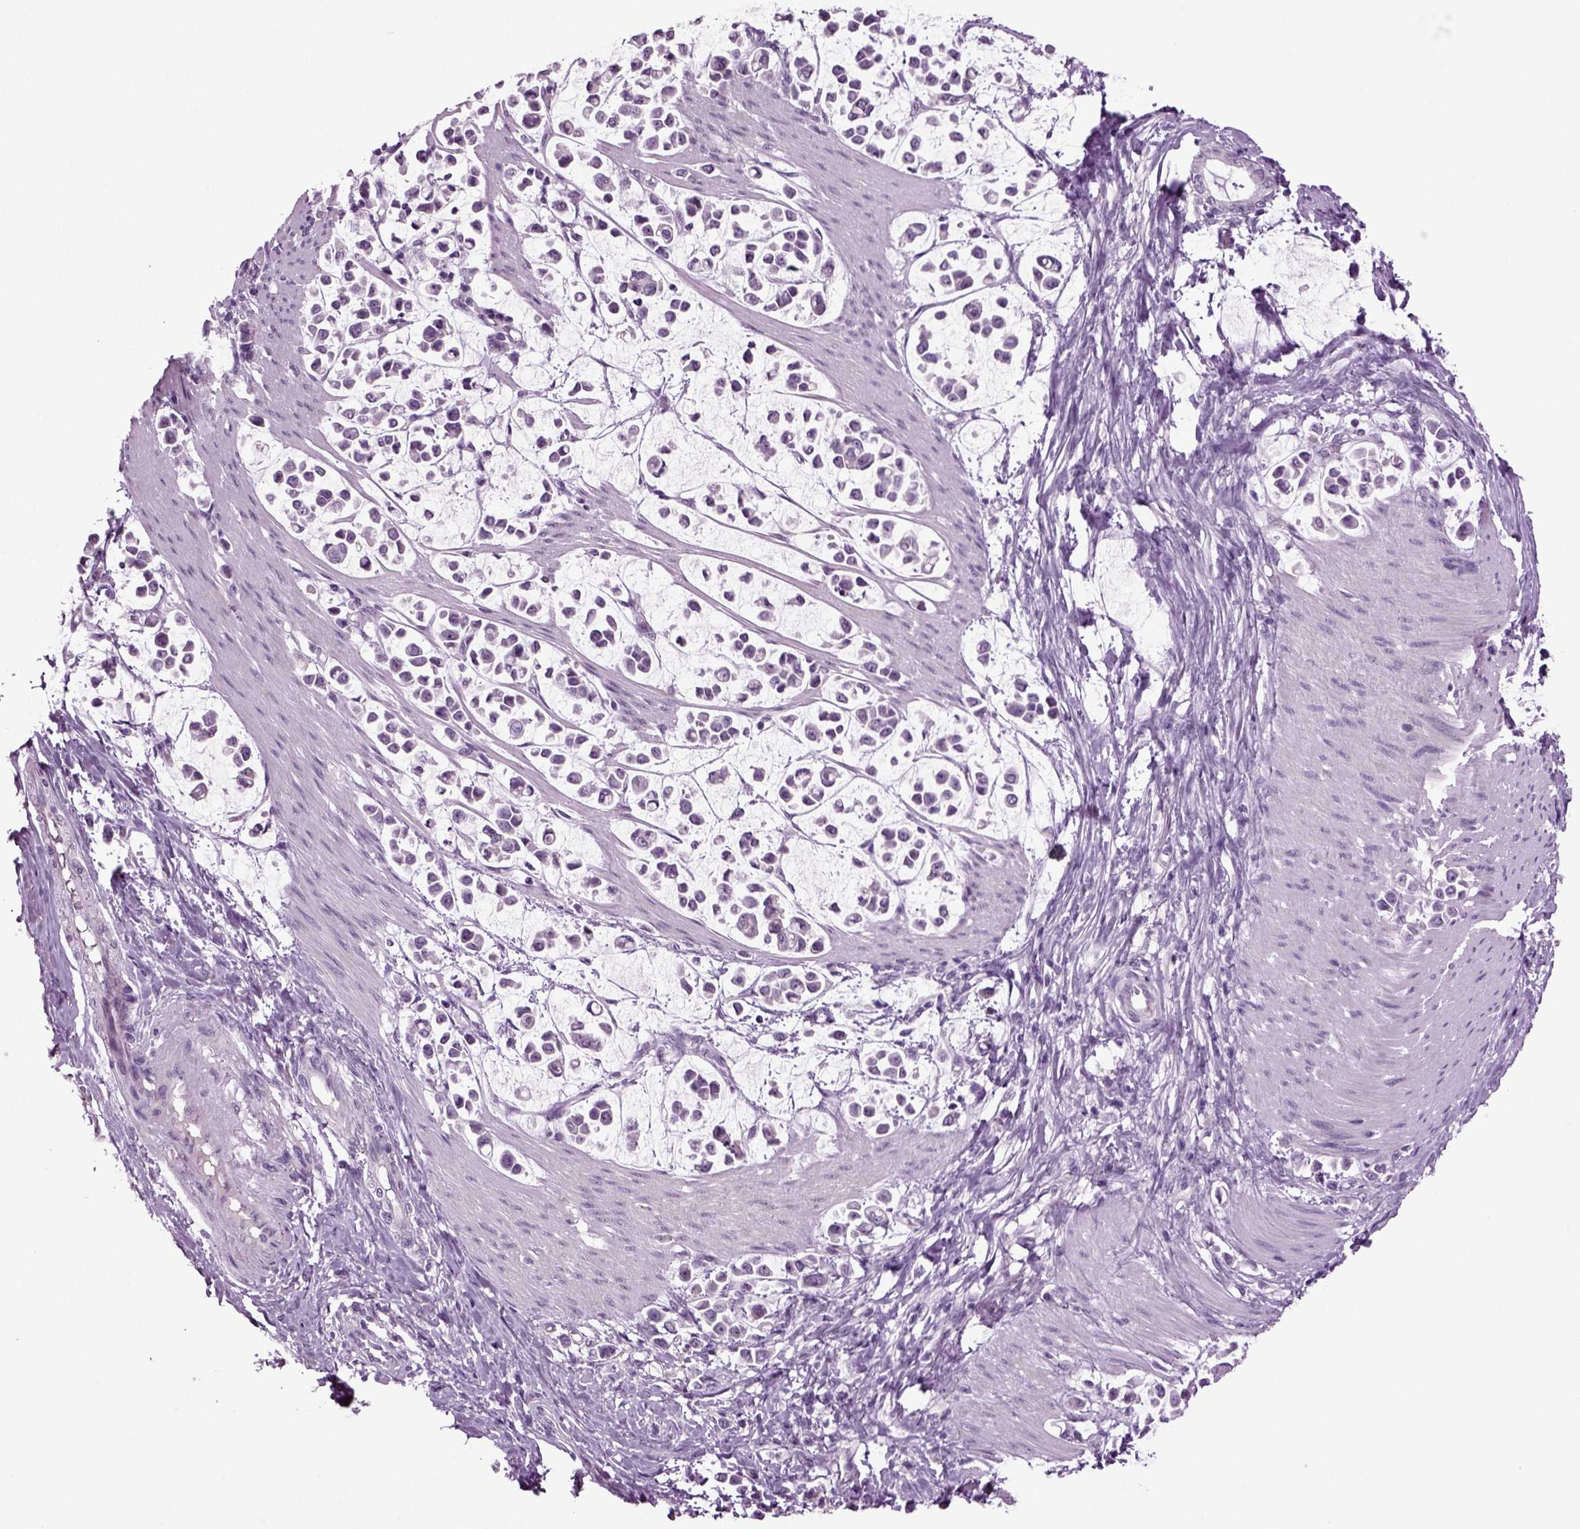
{"staining": {"intensity": "negative", "quantity": "none", "location": "none"}, "tissue": "stomach cancer", "cell_type": "Tumor cells", "image_type": "cancer", "snomed": [{"axis": "morphology", "description": "Adenocarcinoma, NOS"}, {"axis": "topography", "description": "Stomach"}], "caption": "Immunohistochemical staining of human stomach cancer (adenocarcinoma) shows no significant positivity in tumor cells. (Brightfield microscopy of DAB immunohistochemistry (IHC) at high magnification).", "gene": "SLC17A6", "patient": {"sex": "male", "age": 82}}